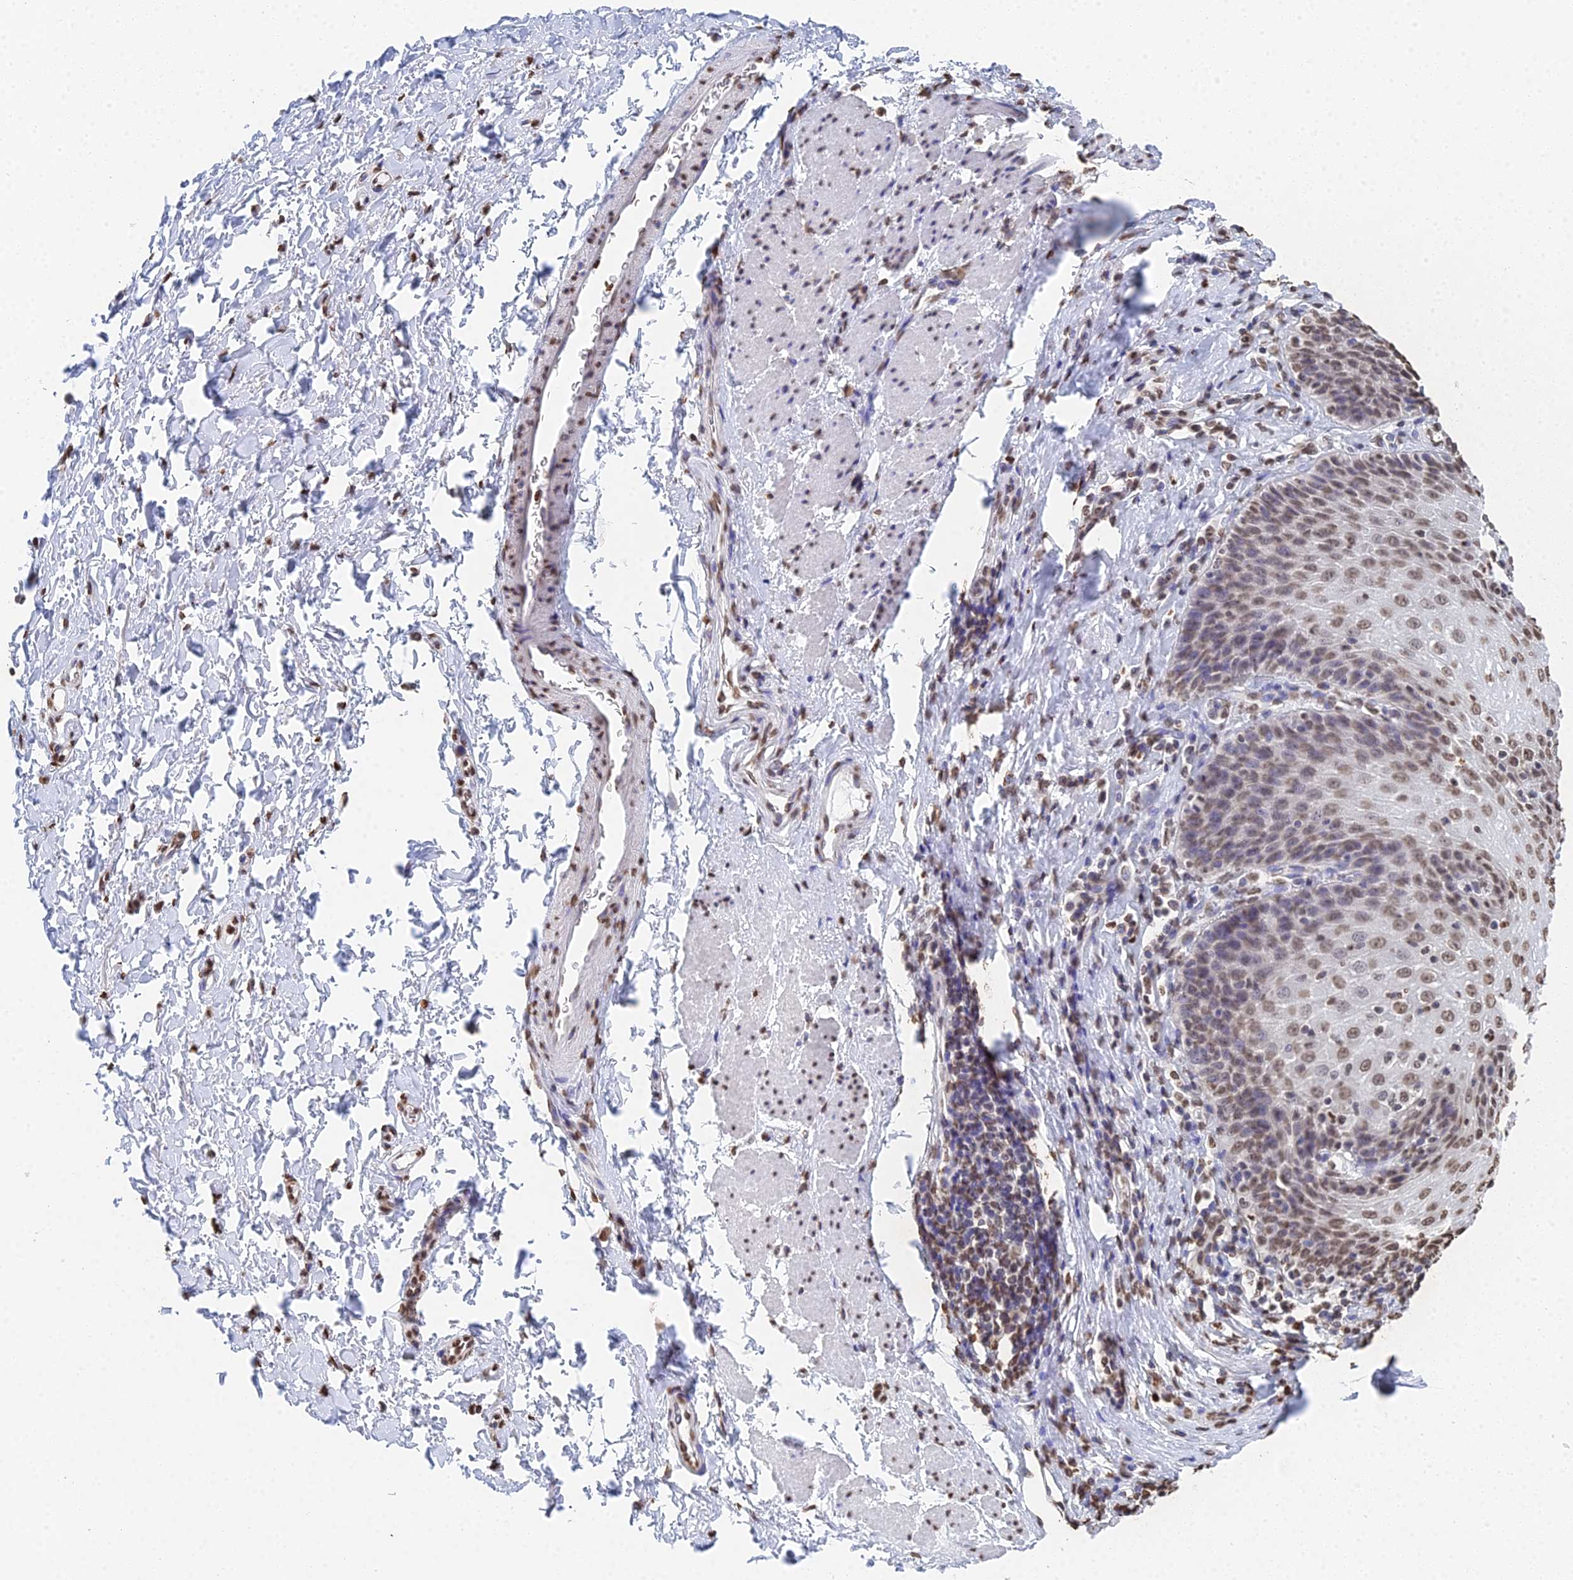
{"staining": {"intensity": "moderate", "quantity": ">75%", "location": "nuclear"}, "tissue": "esophagus", "cell_type": "Squamous epithelial cells", "image_type": "normal", "snomed": [{"axis": "morphology", "description": "Normal tissue, NOS"}, {"axis": "topography", "description": "Esophagus"}], "caption": "This is an image of immunohistochemistry staining of normal esophagus, which shows moderate positivity in the nuclear of squamous epithelial cells.", "gene": "GBP3", "patient": {"sex": "female", "age": 61}}